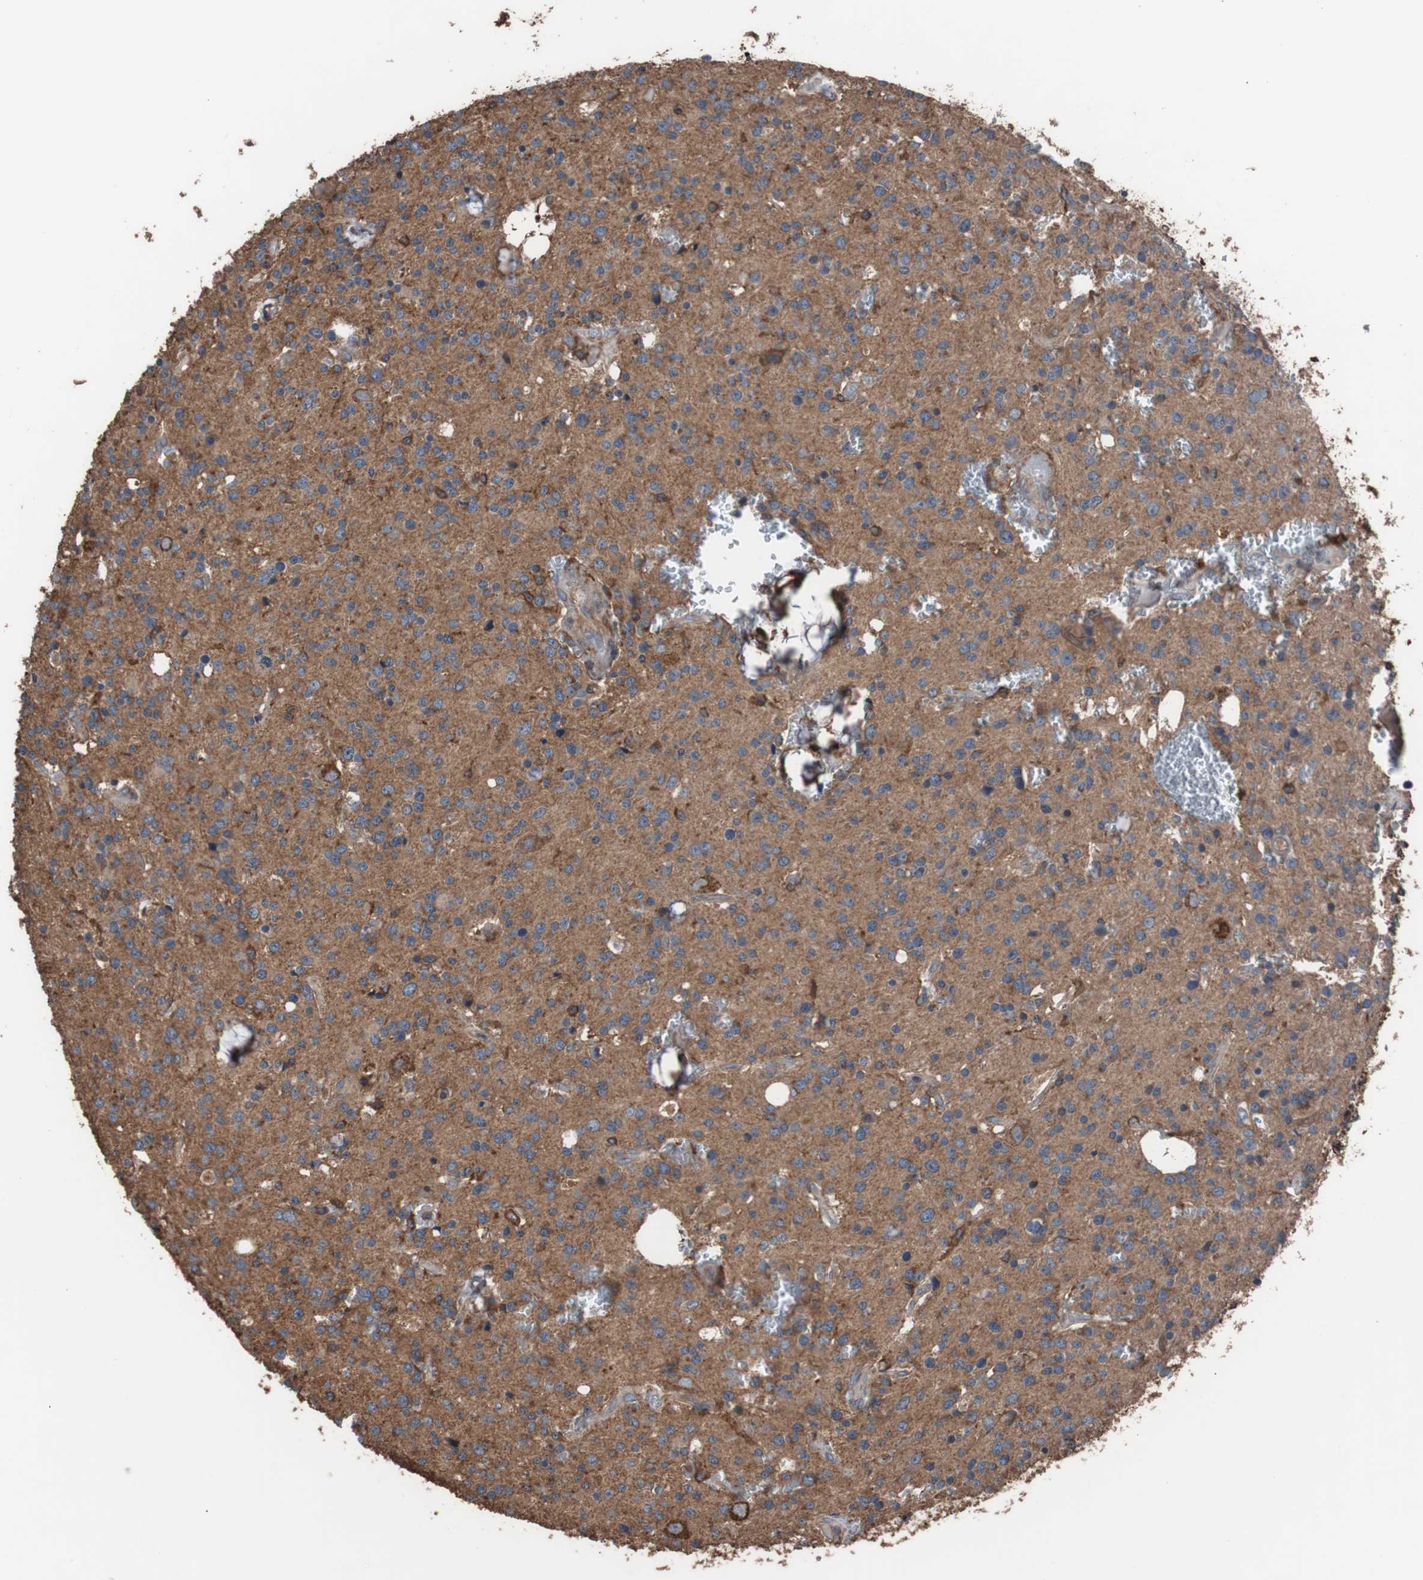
{"staining": {"intensity": "moderate", "quantity": "<25%", "location": "cytoplasmic/membranous"}, "tissue": "glioma", "cell_type": "Tumor cells", "image_type": "cancer", "snomed": [{"axis": "morphology", "description": "Glioma, malignant, Low grade"}, {"axis": "topography", "description": "Brain"}], "caption": "IHC image of neoplastic tissue: human glioma stained using immunohistochemistry (IHC) exhibits low levels of moderate protein expression localized specifically in the cytoplasmic/membranous of tumor cells, appearing as a cytoplasmic/membranous brown color.", "gene": "COL6A2", "patient": {"sex": "male", "age": 58}}